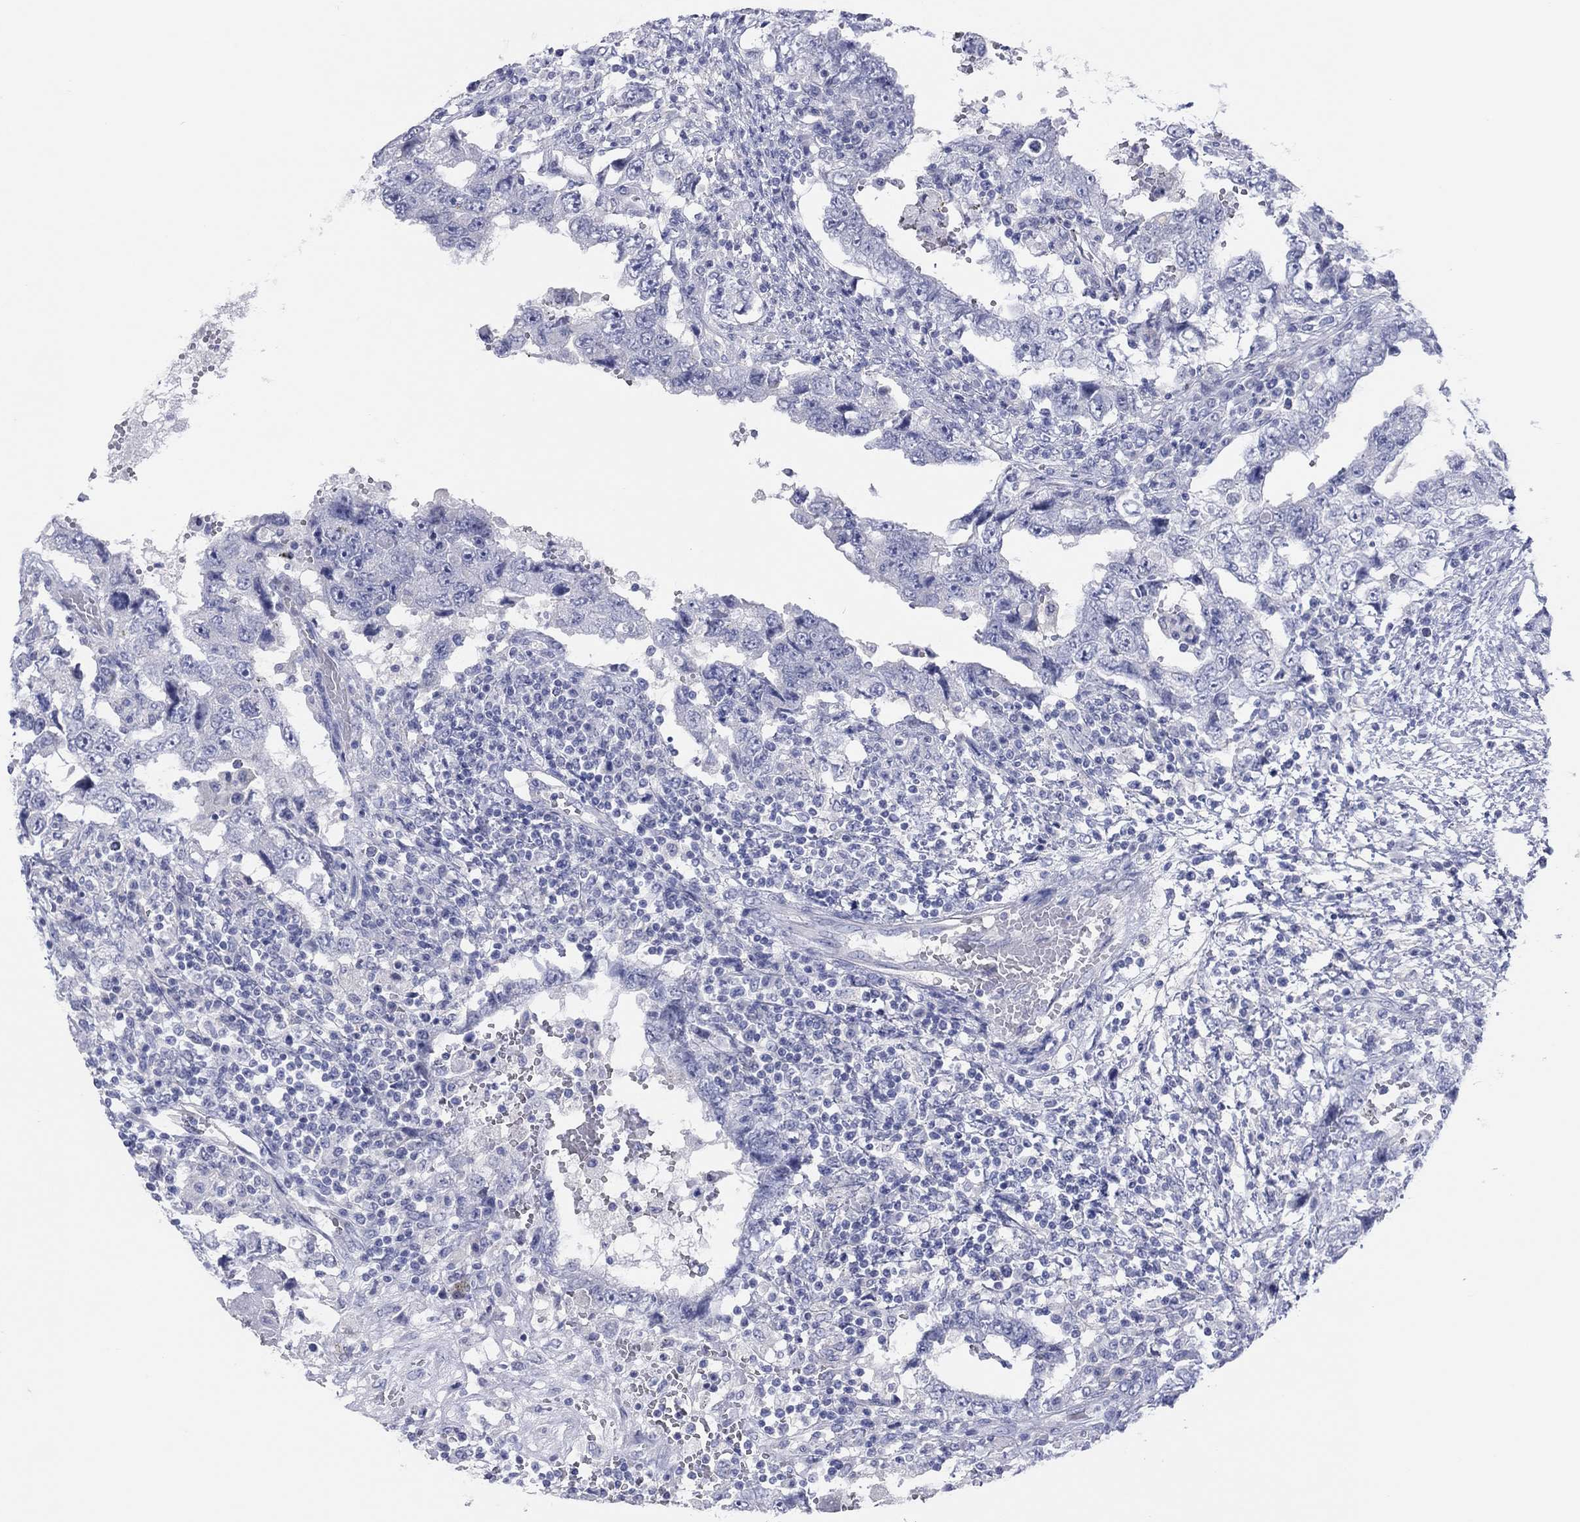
{"staining": {"intensity": "negative", "quantity": "none", "location": "none"}, "tissue": "testis cancer", "cell_type": "Tumor cells", "image_type": "cancer", "snomed": [{"axis": "morphology", "description": "Carcinoma, Embryonal, NOS"}, {"axis": "topography", "description": "Testis"}], "caption": "Tumor cells show no significant expression in embryonal carcinoma (testis).", "gene": "CPNE6", "patient": {"sex": "male", "age": 26}}